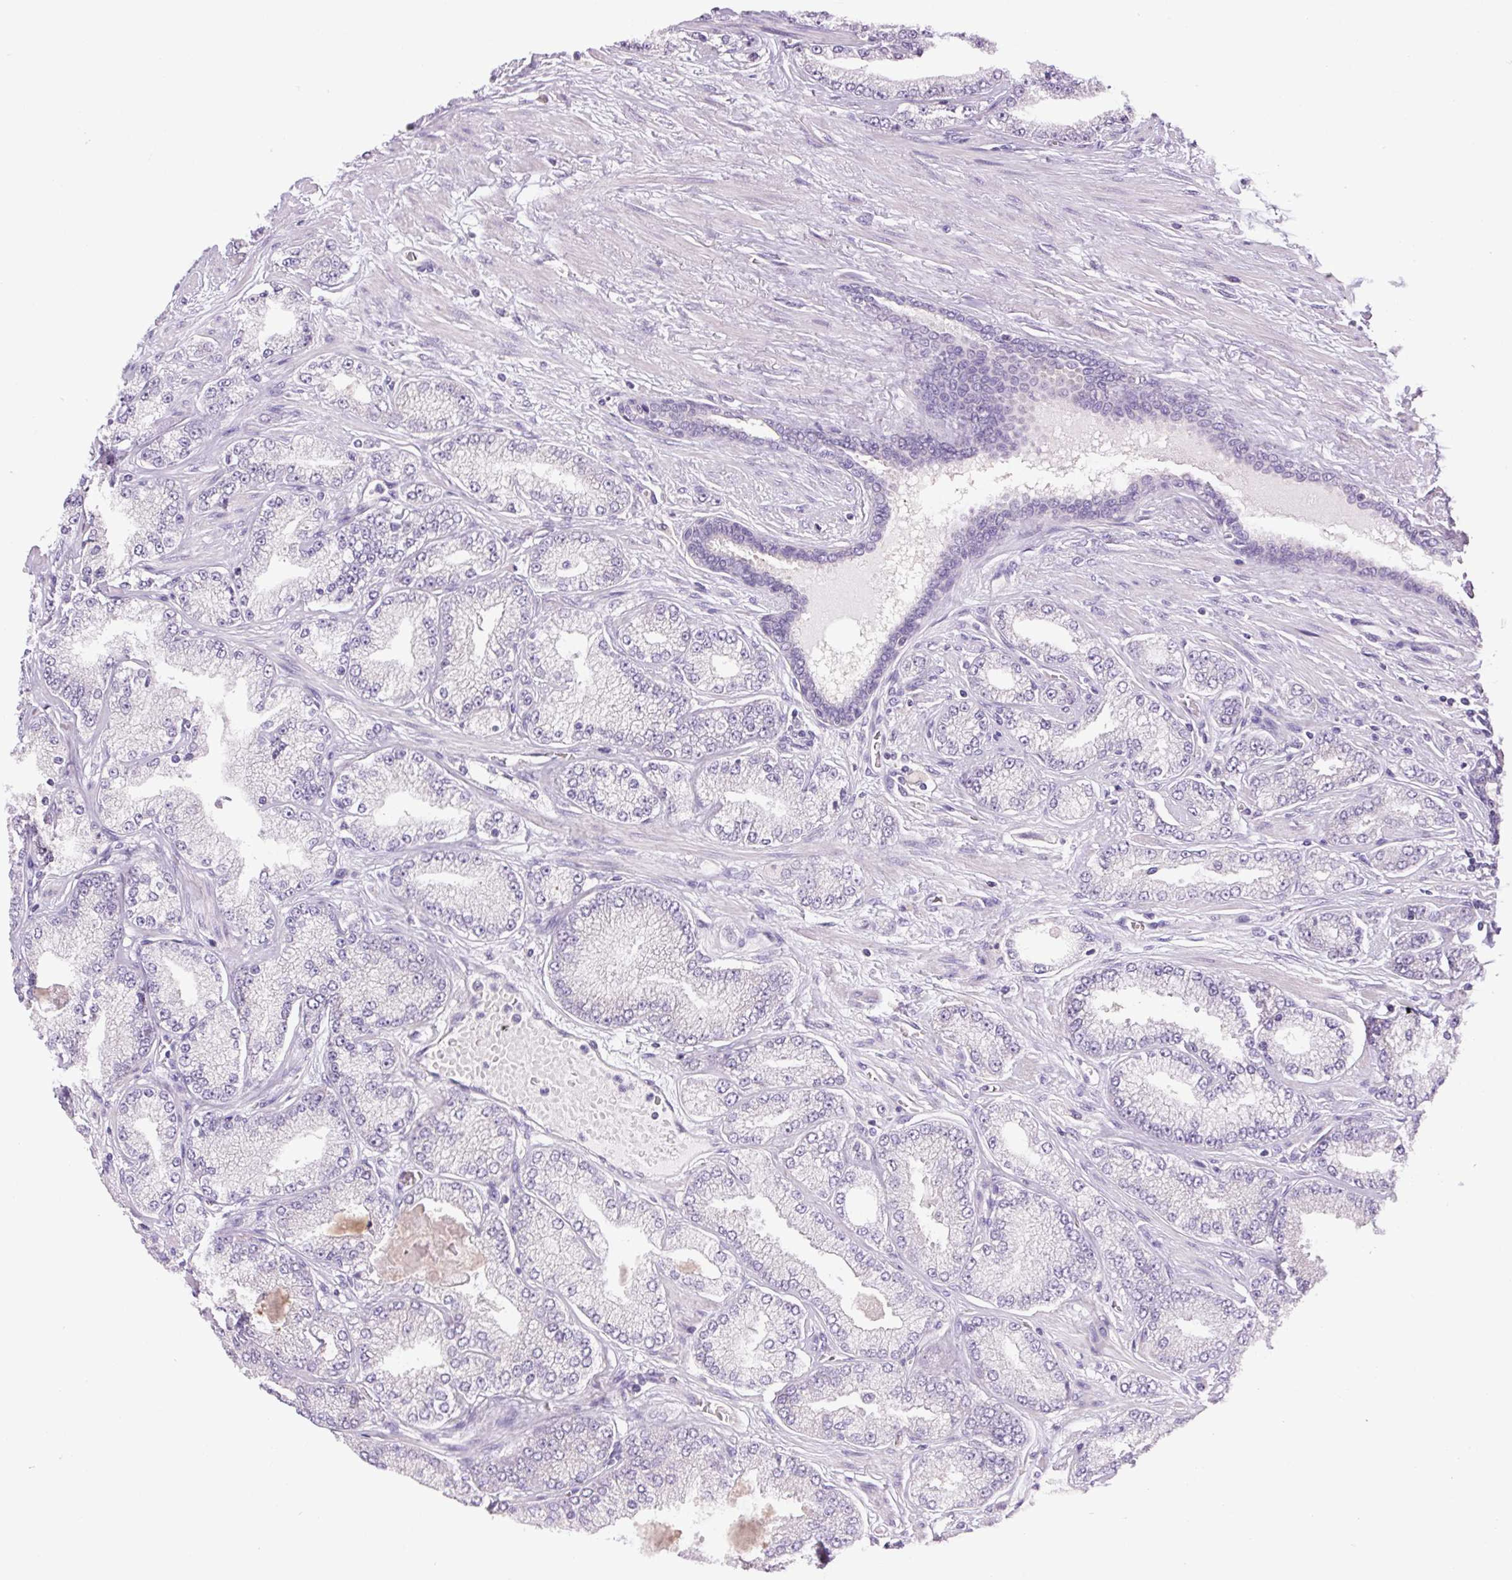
{"staining": {"intensity": "negative", "quantity": "none", "location": "none"}, "tissue": "prostate cancer", "cell_type": "Tumor cells", "image_type": "cancer", "snomed": [{"axis": "morphology", "description": "Adenocarcinoma, High grade"}, {"axis": "topography", "description": "Prostate"}], "caption": "This is an immunohistochemistry histopathology image of prostate cancer. There is no expression in tumor cells.", "gene": "MINK1", "patient": {"sex": "male", "age": 68}}